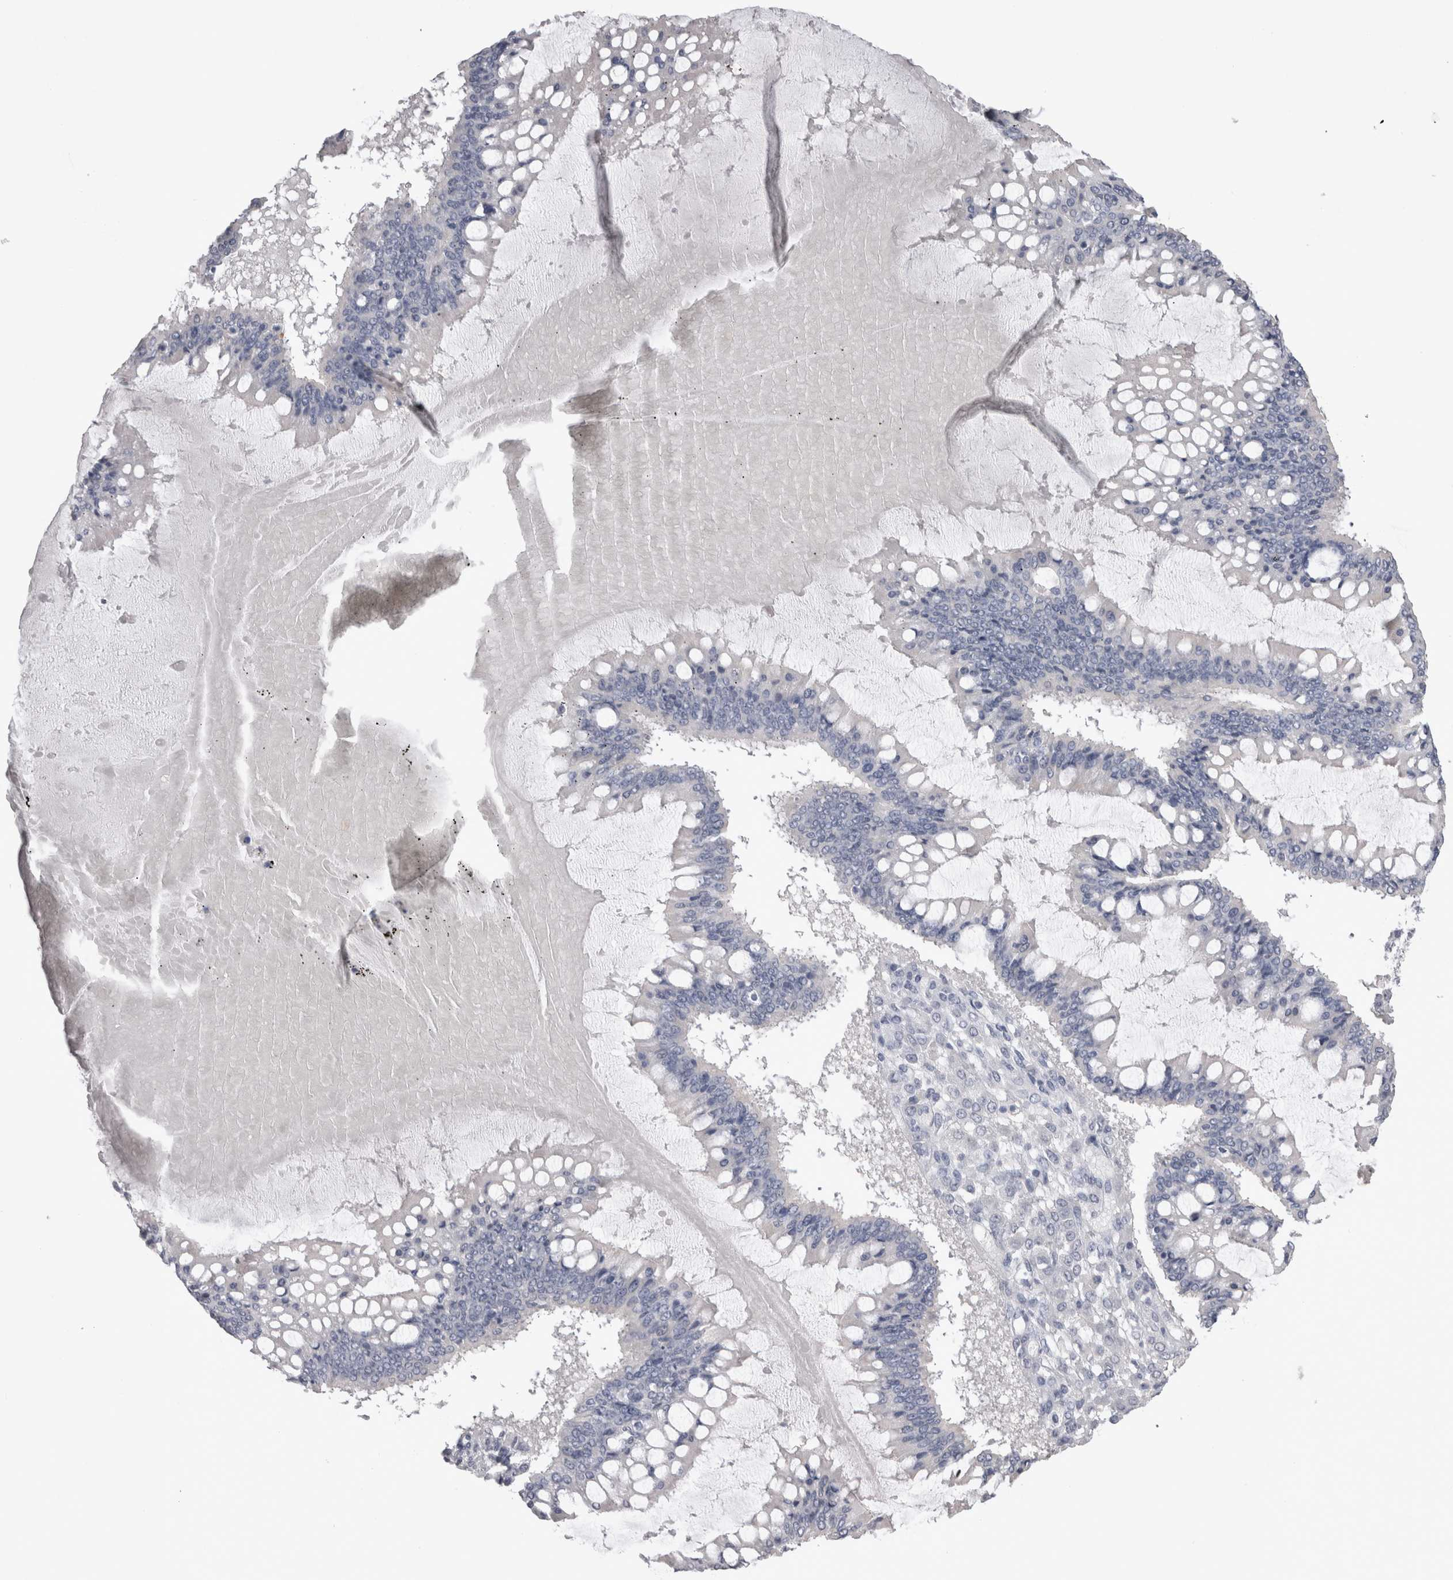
{"staining": {"intensity": "negative", "quantity": "none", "location": "none"}, "tissue": "ovarian cancer", "cell_type": "Tumor cells", "image_type": "cancer", "snomed": [{"axis": "morphology", "description": "Cystadenocarcinoma, mucinous, NOS"}, {"axis": "topography", "description": "Ovary"}], "caption": "High power microscopy photomicrograph of an immunohistochemistry (IHC) micrograph of mucinous cystadenocarcinoma (ovarian), revealing no significant staining in tumor cells. (Brightfield microscopy of DAB IHC at high magnification).", "gene": "ADAM2", "patient": {"sex": "female", "age": 73}}